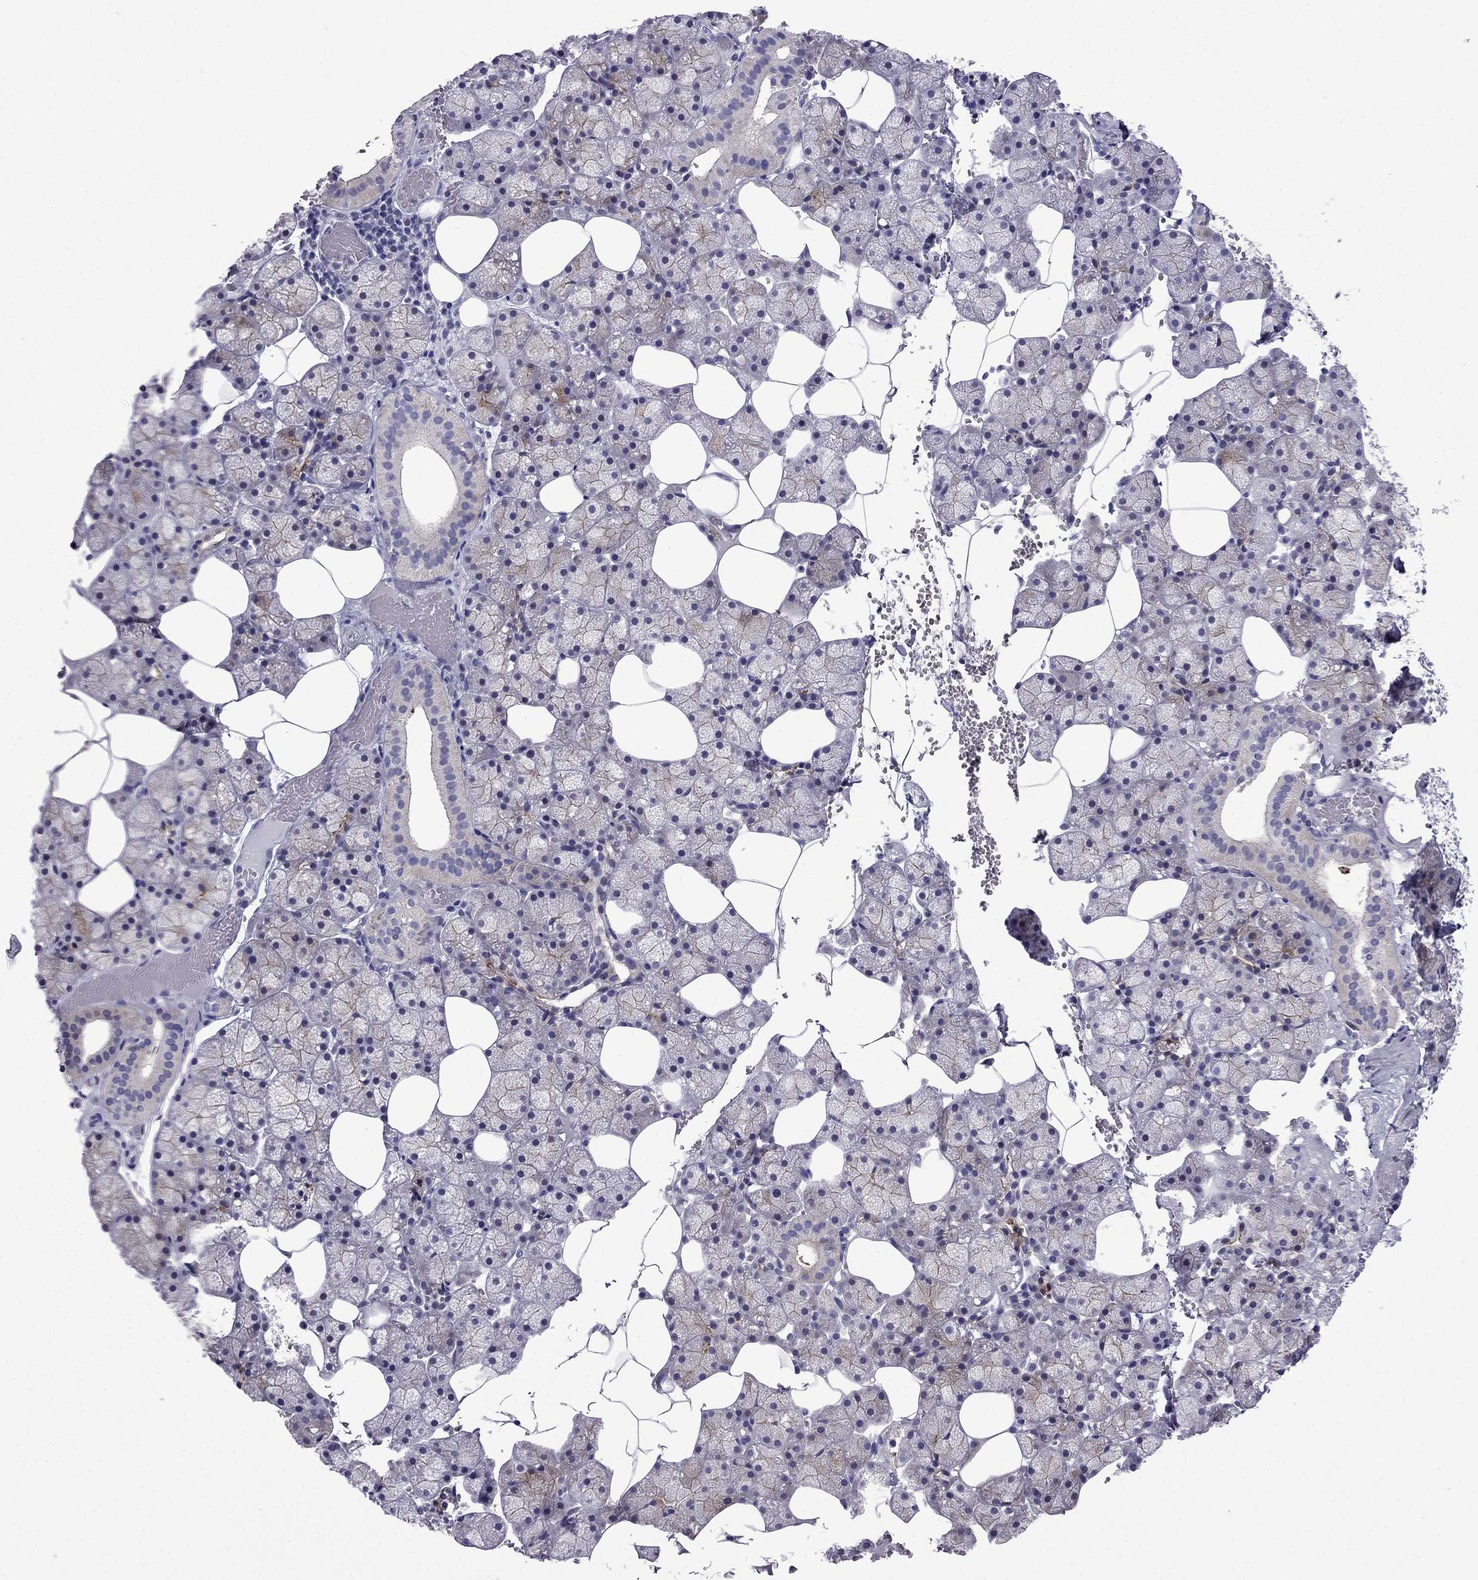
{"staining": {"intensity": "weak", "quantity": "25%-75%", "location": "cytoplasmic/membranous"}, "tissue": "salivary gland", "cell_type": "Glandular cells", "image_type": "normal", "snomed": [{"axis": "morphology", "description": "Normal tissue, NOS"}, {"axis": "topography", "description": "Salivary gland"}], "caption": "An IHC image of benign tissue is shown. Protein staining in brown shows weak cytoplasmic/membranous positivity in salivary gland within glandular cells. (IHC, brightfield microscopy, high magnification).", "gene": "POM121L12", "patient": {"sex": "male", "age": 38}}